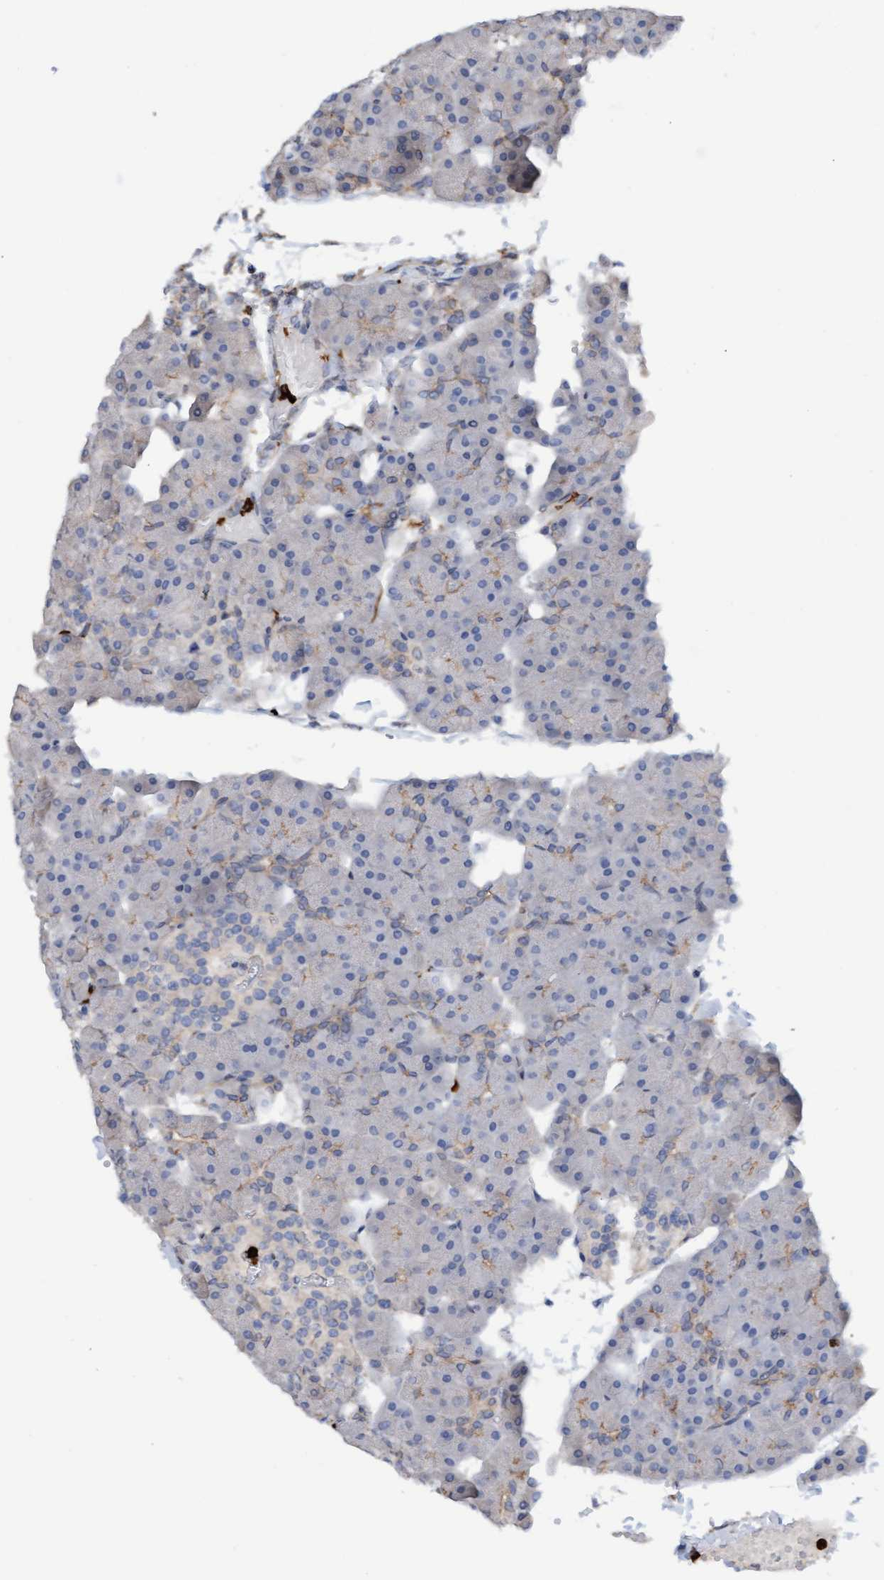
{"staining": {"intensity": "weak", "quantity": "25%-75%", "location": "cytoplasmic/membranous"}, "tissue": "pancreas", "cell_type": "Exocrine glandular cells", "image_type": "normal", "snomed": [{"axis": "morphology", "description": "Normal tissue, NOS"}, {"axis": "topography", "description": "Pancreas"}], "caption": "The micrograph displays a brown stain indicating the presence of a protein in the cytoplasmic/membranous of exocrine glandular cells in pancreas. The staining is performed using DAB brown chromogen to label protein expression. The nuclei are counter-stained blue using hematoxylin.", "gene": "MMP8", "patient": {"sex": "male", "age": 35}}